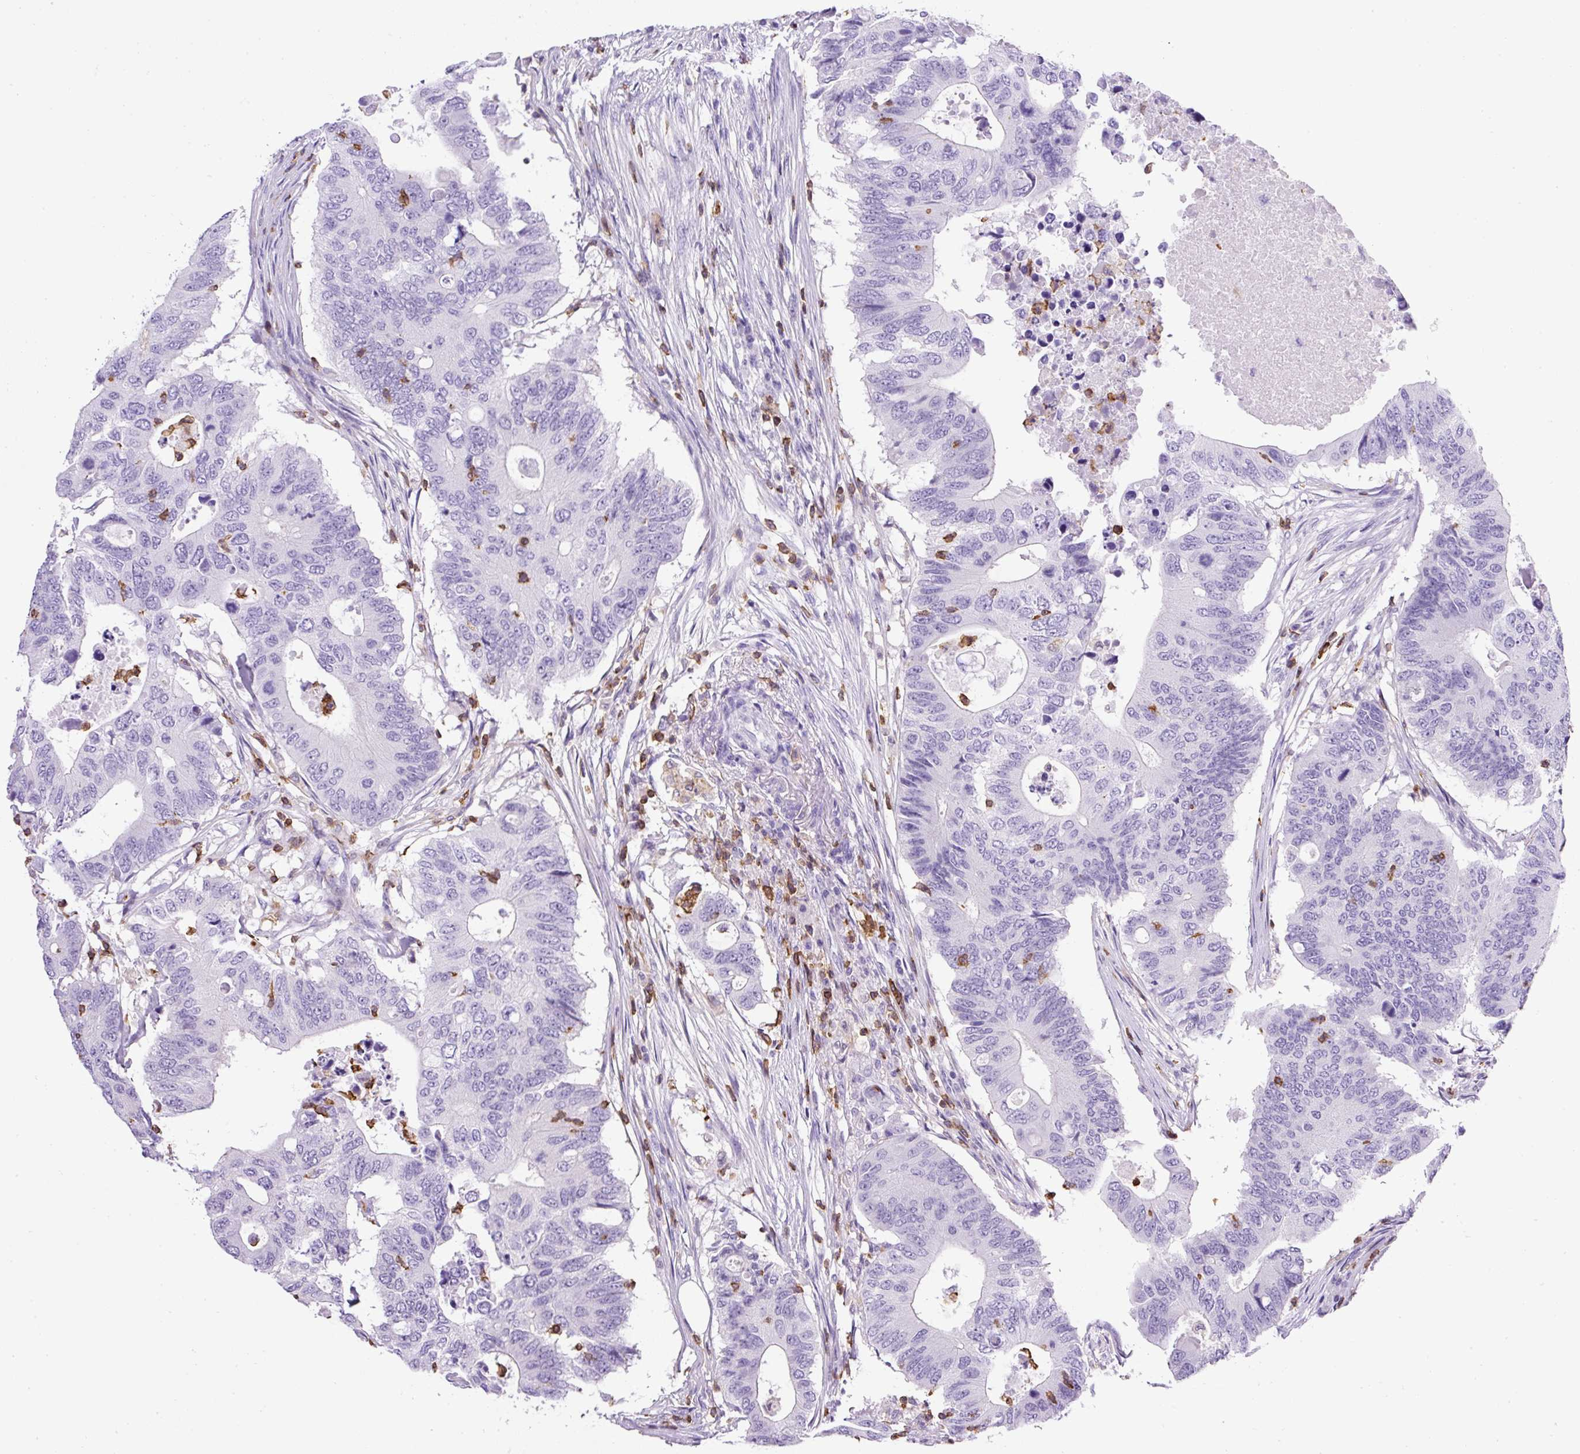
{"staining": {"intensity": "negative", "quantity": "none", "location": "none"}, "tissue": "colorectal cancer", "cell_type": "Tumor cells", "image_type": "cancer", "snomed": [{"axis": "morphology", "description": "Adenocarcinoma, NOS"}, {"axis": "topography", "description": "Colon"}], "caption": "The IHC photomicrograph has no significant staining in tumor cells of colorectal cancer (adenocarcinoma) tissue.", "gene": "FAM228B", "patient": {"sex": "male", "age": 71}}